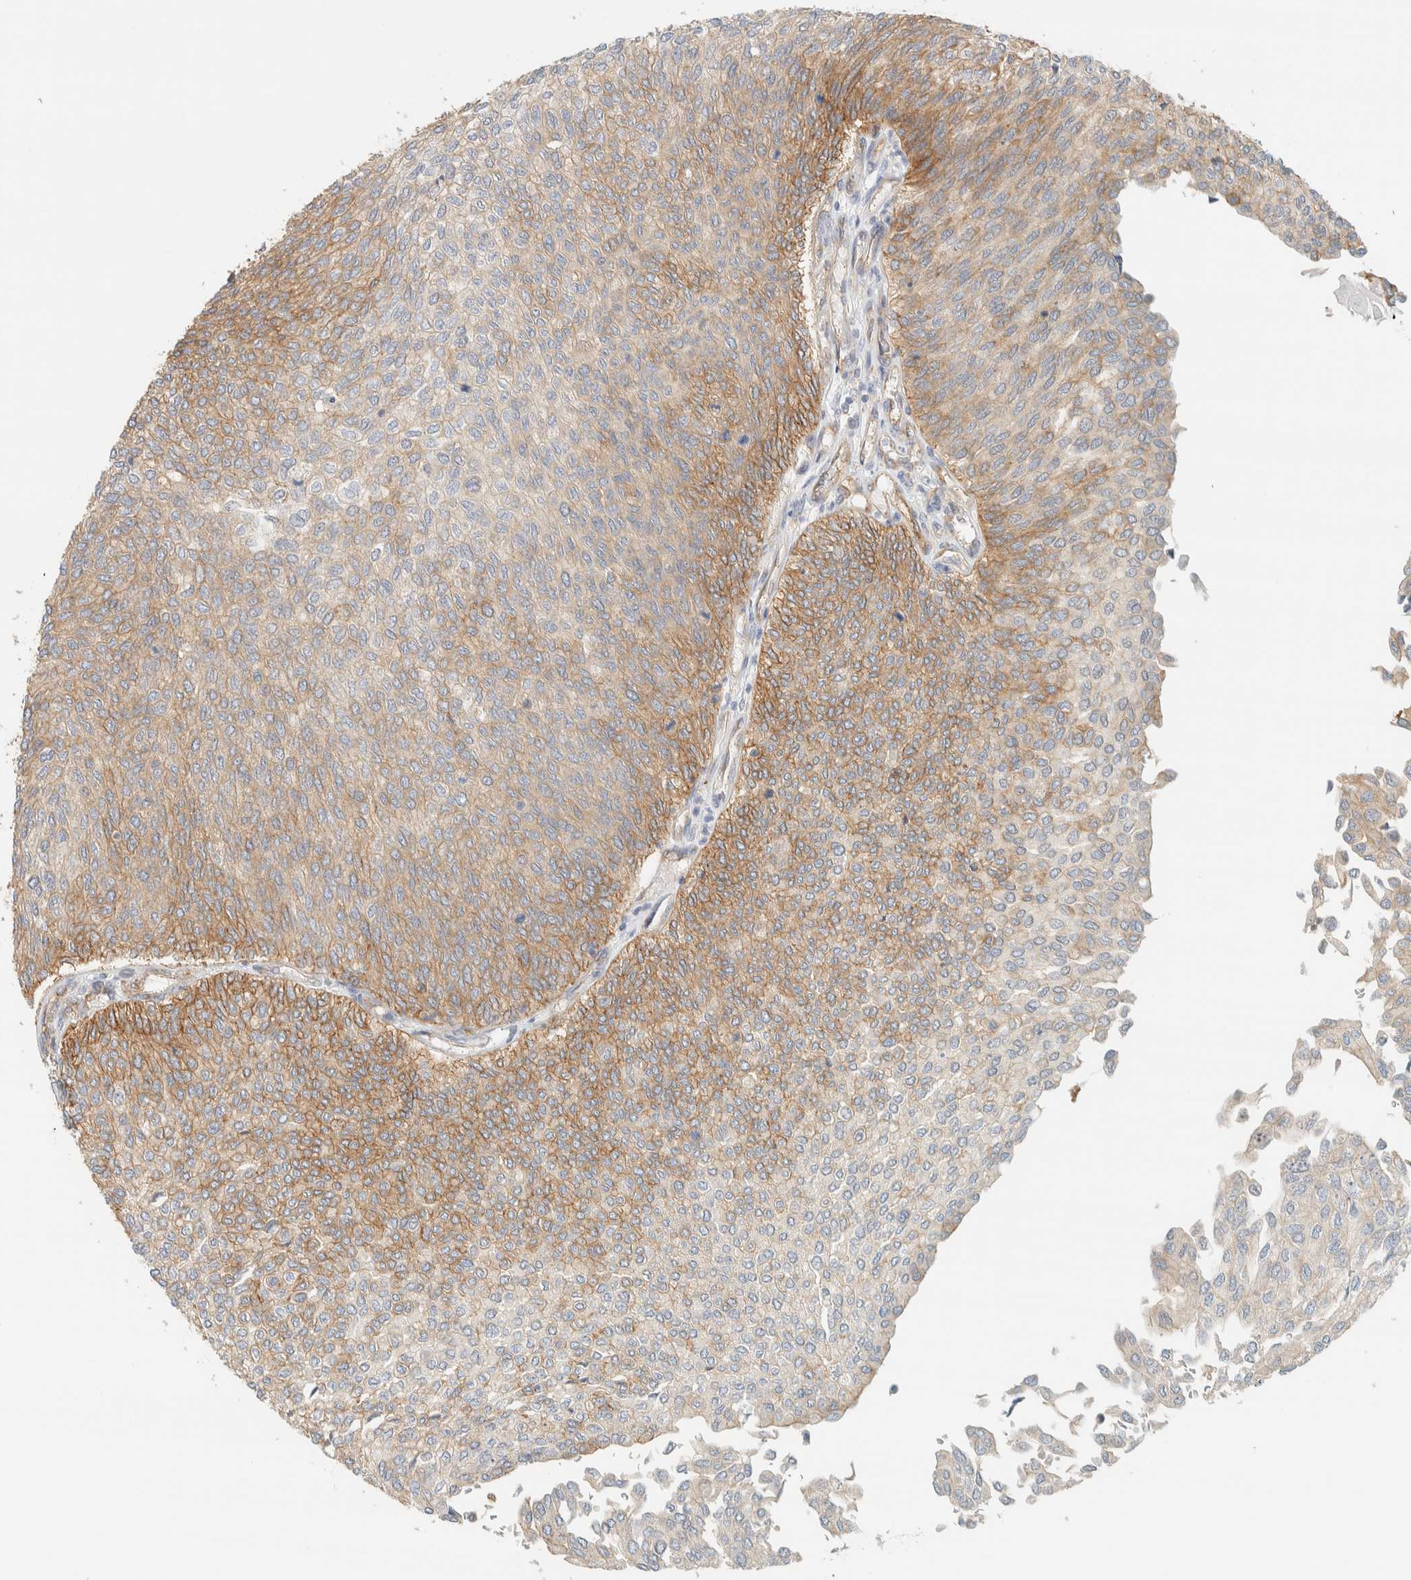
{"staining": {"intensity": "moderate", "quantity": ">75%", "location": "cytoplasmic/membranous"}, "tissue": "urothelial cancer", "cell_type": "Tumor cells", "image_type": "cancer", "snomed": [{"axis": "morphology", "description": "Urothelial carcinoma, Low grade"}, {"axis": "topography", "description": "Urinary bladder"}], "caption": "Low-grade urothelial carcinoma was stained to show a protein in brown. There is medium levels of moderate cytoplasmic/membranous staining in approximately >75% of tumor cells.", "gene": "LIMA1", "patient": {"sex": "female", "age": 79}}